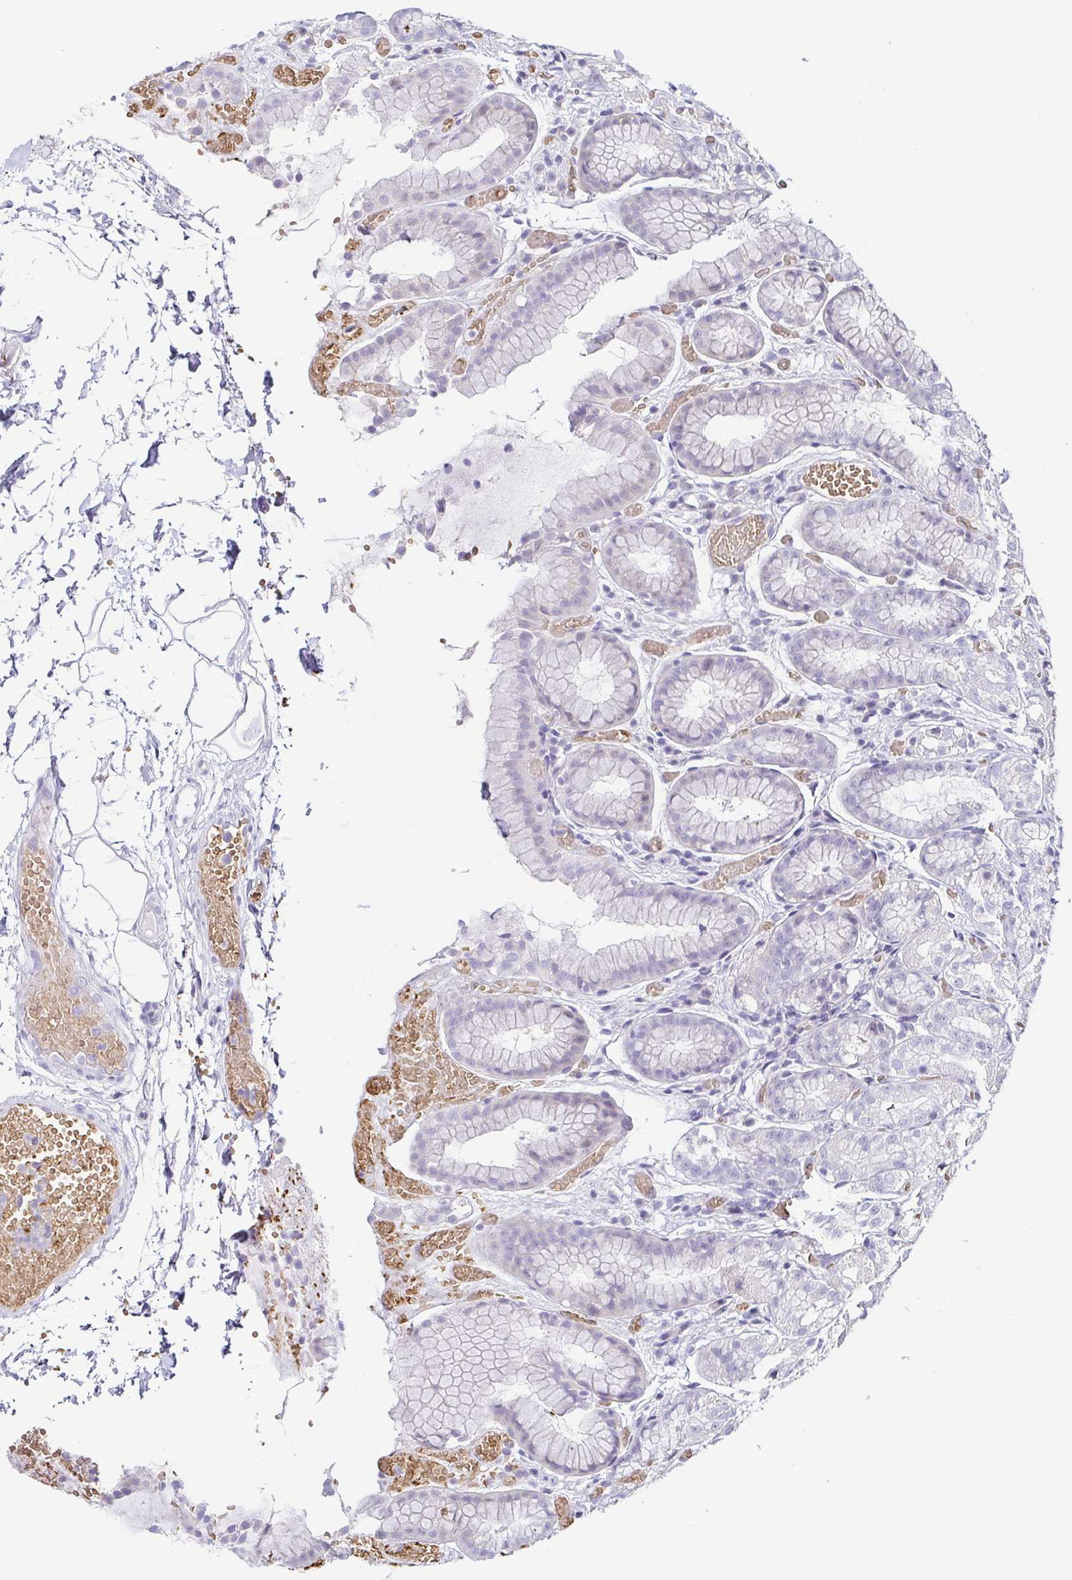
{"staining": {"intensity": "negative", "quantity": "none", "location": "none"}, "tissue": "stomach", "cell_type": "Glandular cells", "image_type": "normal", "snomed": [{"axis": "morphology", "description": "Normal tissue, NOS"}, {"axis": "topography", "description": "Stomach"}], "caption": "Image shows no protein staining in glandular cells of normal stomach.", "gene": "FAM162B", "patient": {"sex": "male", "age": 70}}